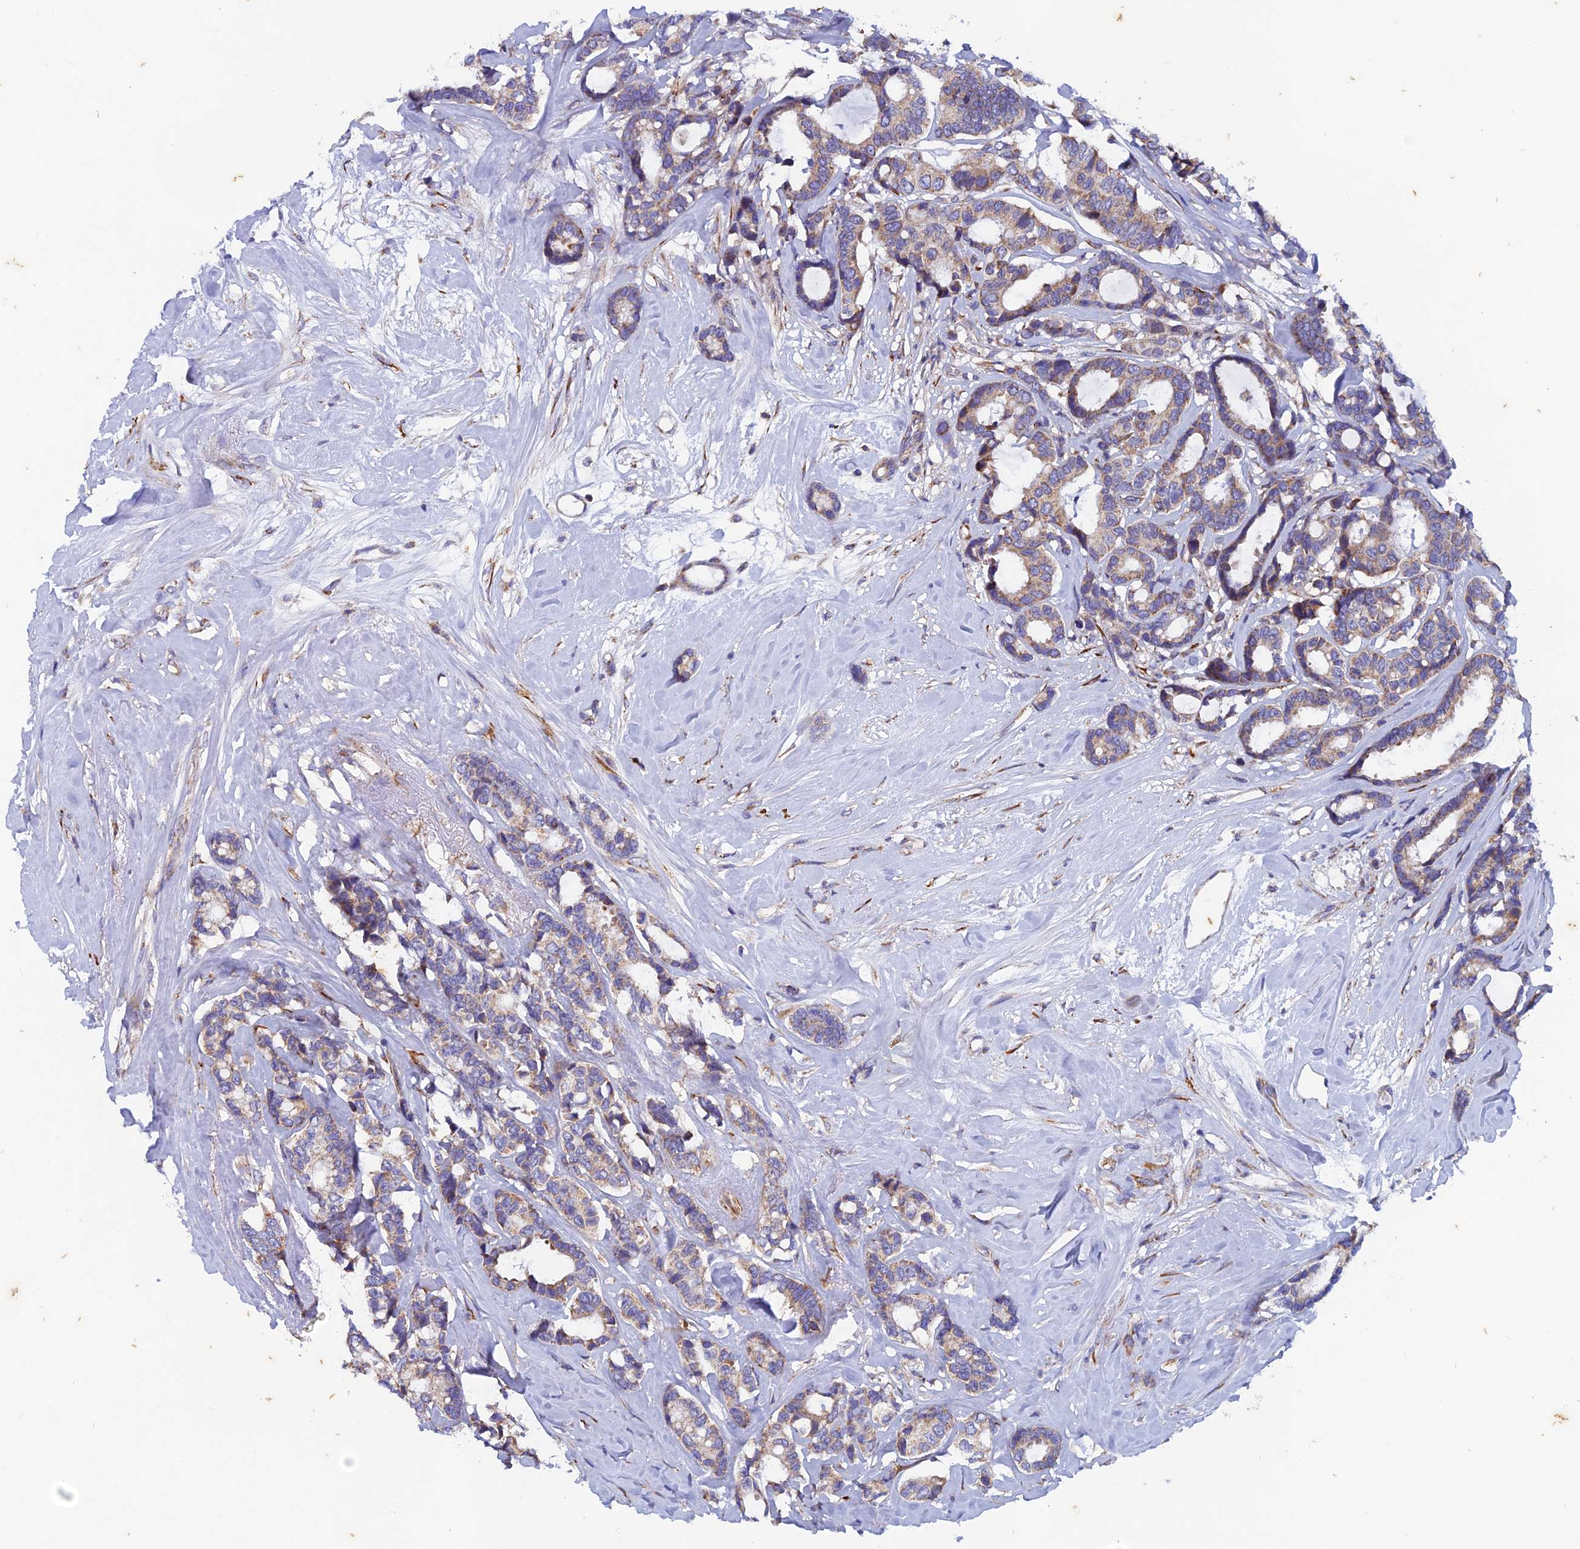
{"staining": {"intensity": "weak", "quantity": "25%-75%", "location": "cytoplasmic/membranous"}, "tissue": "breast cancer", "cell_type": "Tumor cells", "image_type": "cancer", "snomed": [{"axis": "morphology", "description": "Duct carcinoma"}, {"axis": "topography", "description": "Breast"}], "caption": "Breast intraductal carcinoma stained with DAB (3,3'-diaminobenzidine) immunohistochemistry (IHC) demonstrates low levels of weak cytoplasmic/membranous positivity in about 25%-75% of tumor cells. (Brightfield microscopy of DAB IHC at high magnification).", "gene": "AP4S1", "patient": {"sex": "female", "age": 87}}